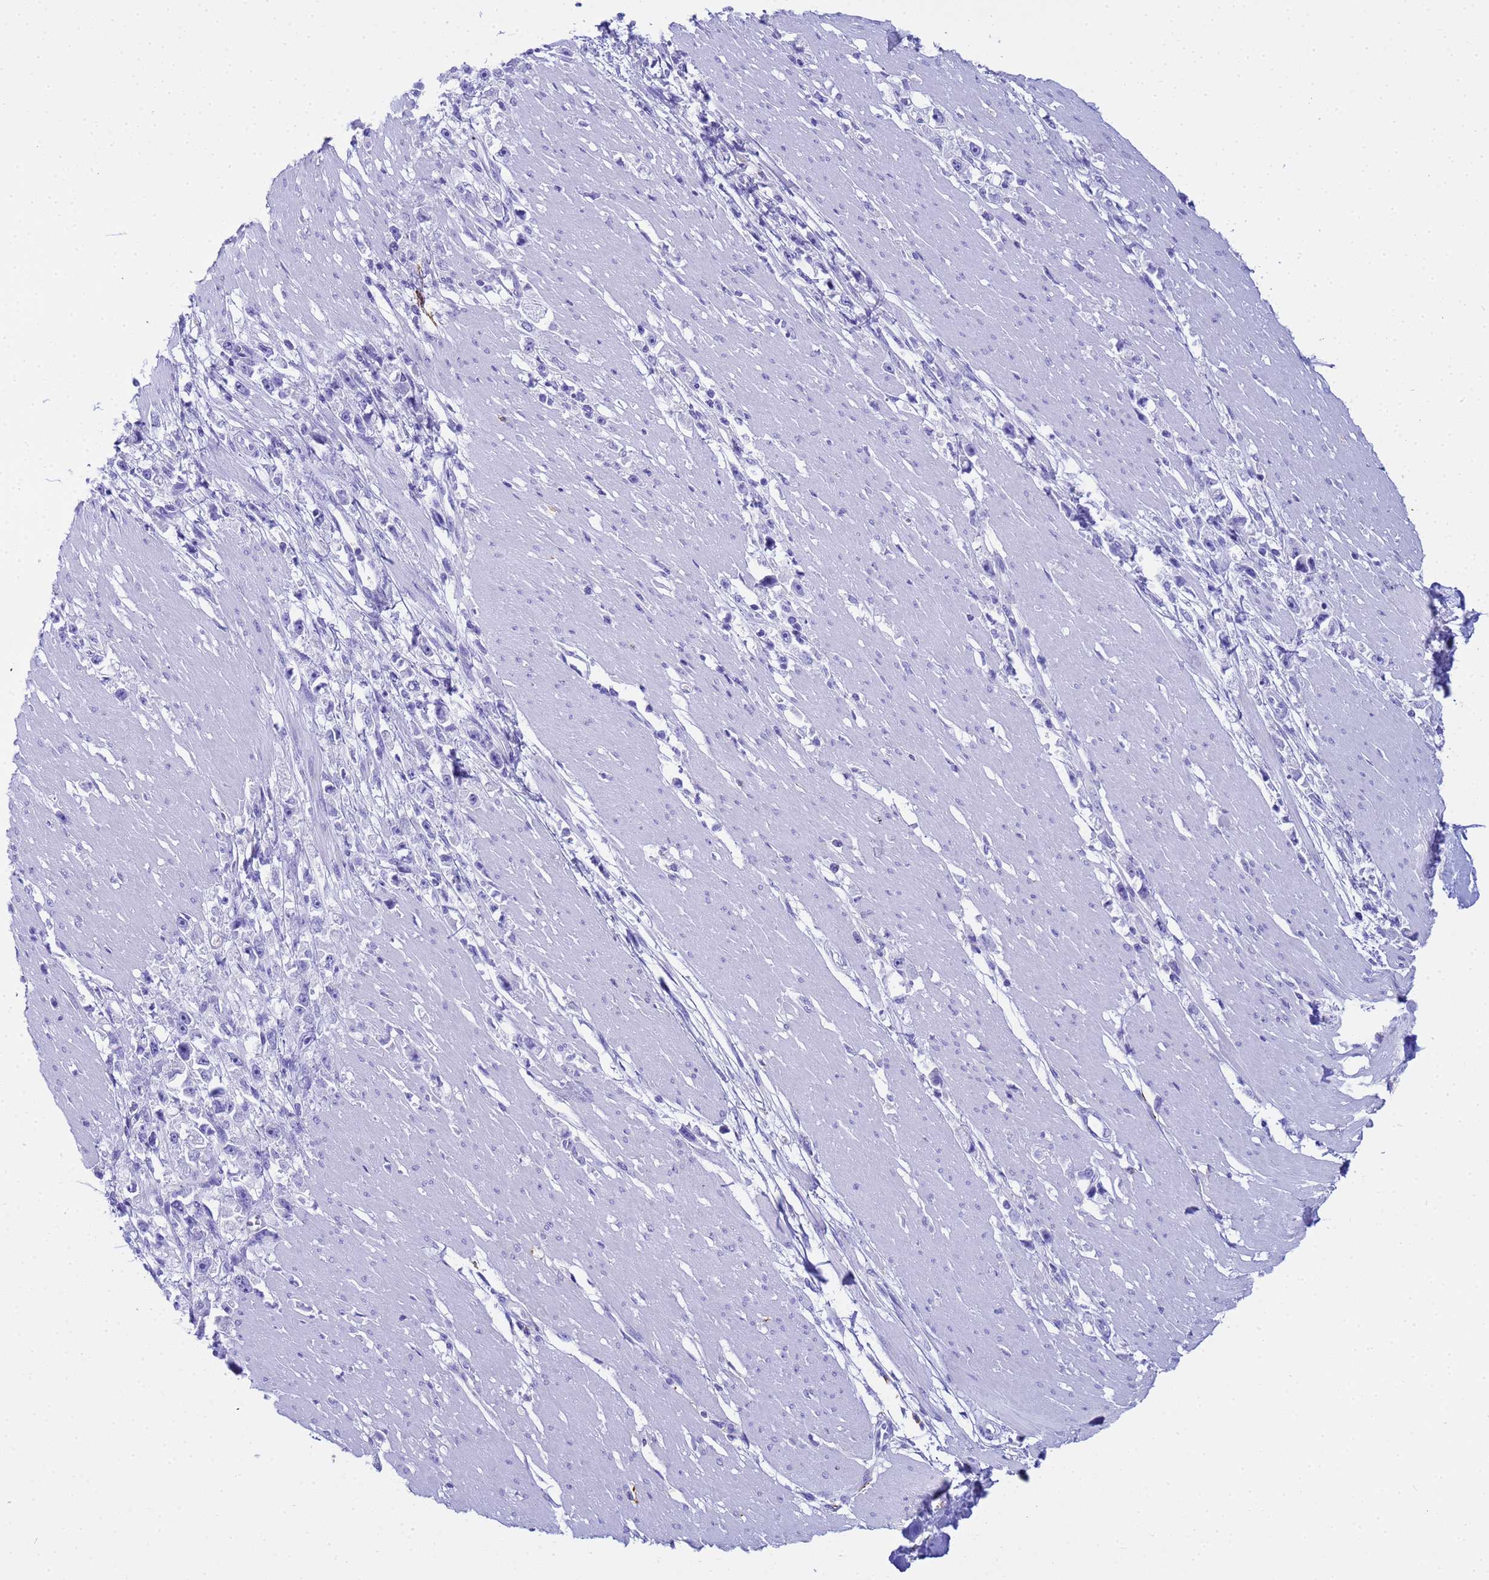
{"staining": {"intensity": "negative", "quantity": "none", "location": "none"}, "tissue": "stomach cancer", "cell_type": "Tumor cells", "image_type": "cancer", "snomed": [{"axis": "morphology", "description": "Adenocarcinoma, NOS"}, {"axis": "topography", "description": "Stomach"}], "caption": "DAB (3,3'-diaminobenzidine) immunohistochemical staining of human stomach adenocarcinoma exhibits no significant staining in tumor cells.", "gene": "AQP12A", "patient": {"sex": "female", "age": 59}}